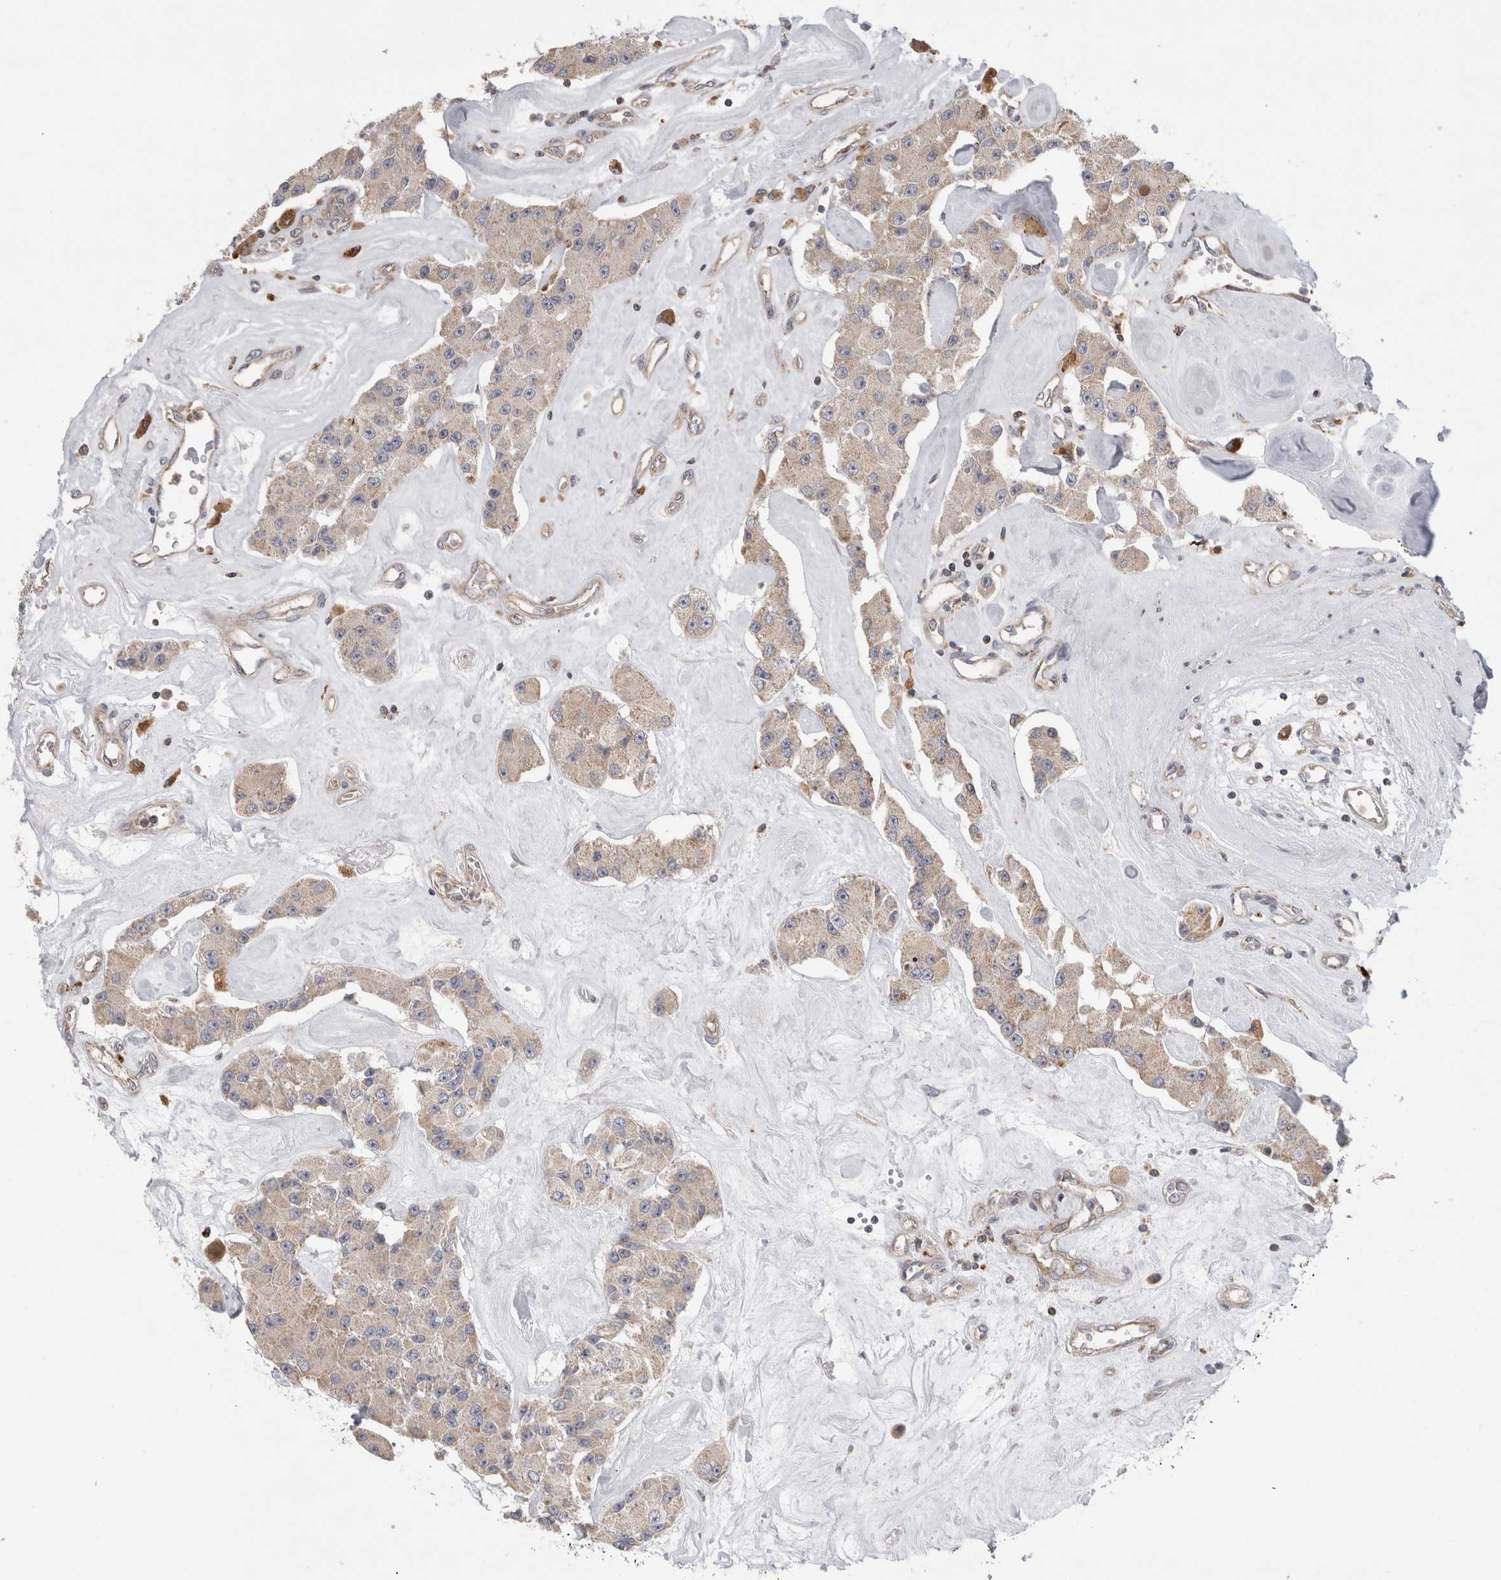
{"staining": {"intensity": "weak", "quantity": "25%-75%", "location": "cytoplasmic/membranous"}, "tissue": "carcinoid", "cell_type": "Tumor cells", "image_type": "cancer", "snomed": [{"axis": "morphology", "description": "Carcinoid, malignant, NOS"}, {"axis": "topography", "description": "Pancreas"}], "caption": "IHC of carcinoid displays low levels of weak cytoplasmic/membranous positivity in approximately 25%-75% of tumor cells. The protein of interest is shown in brown color, while the nuclei are stained blue.", "gene": "GRIK2", "patient": {"sex": "male", "age": 41}}